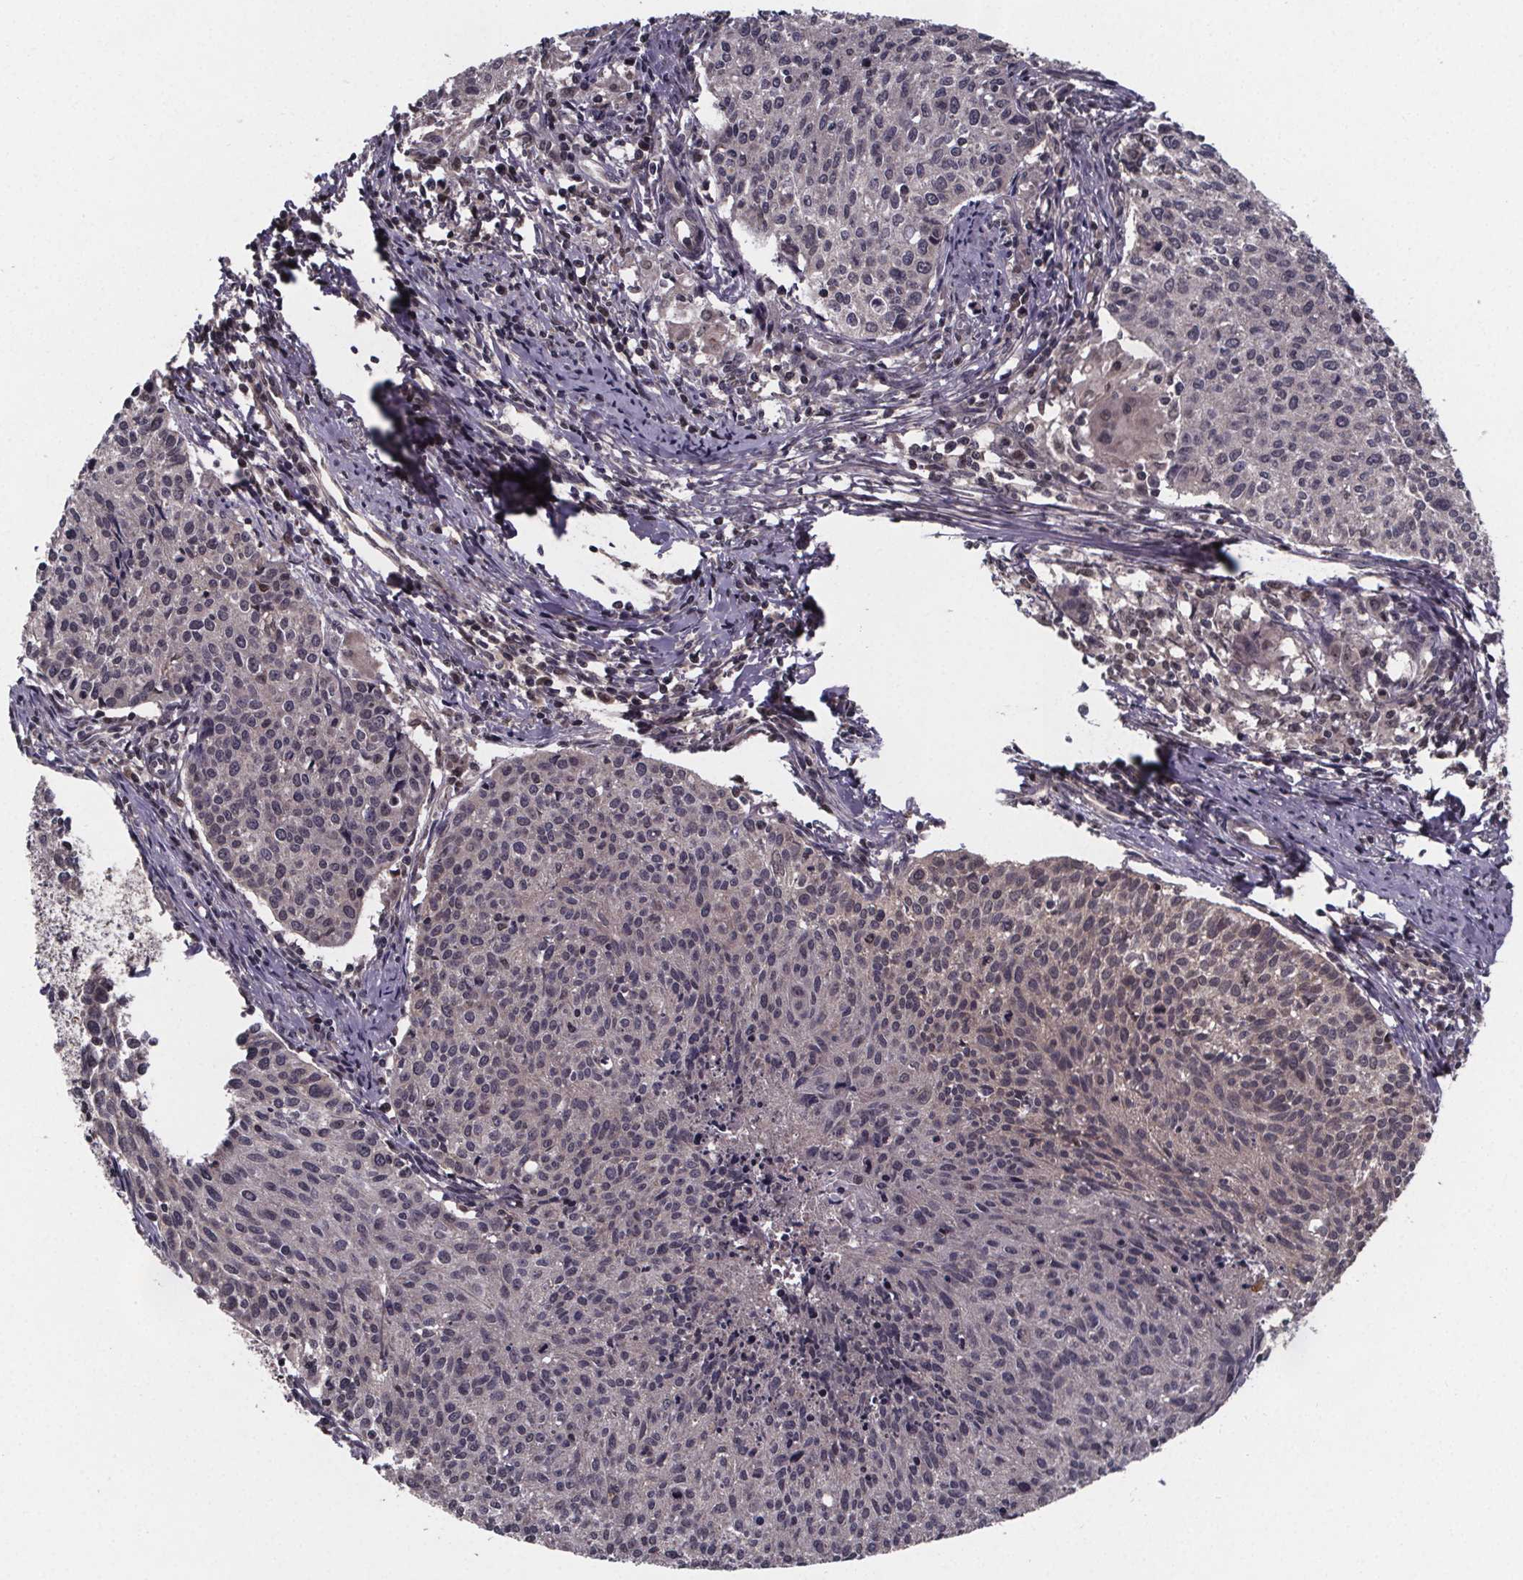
{"staining": {"intensity": "negative", "quantity": "none", "location": "none"}, "tissue": "cervical cancer", "cell_type": "Tumor cells", "image_type": "cancer", "snomed": [{"axis": "morphology", "description": "Squamous cell carcinoma, NOS"}, {"axis": "topography", "description": "Cervix"}], "caption": "The micrograph displays no significant expression in tumor cells of cervical squamous cell carcinoma.", "gene": "FN3KRP", "patient": {"sex": "female", "age": 38}}